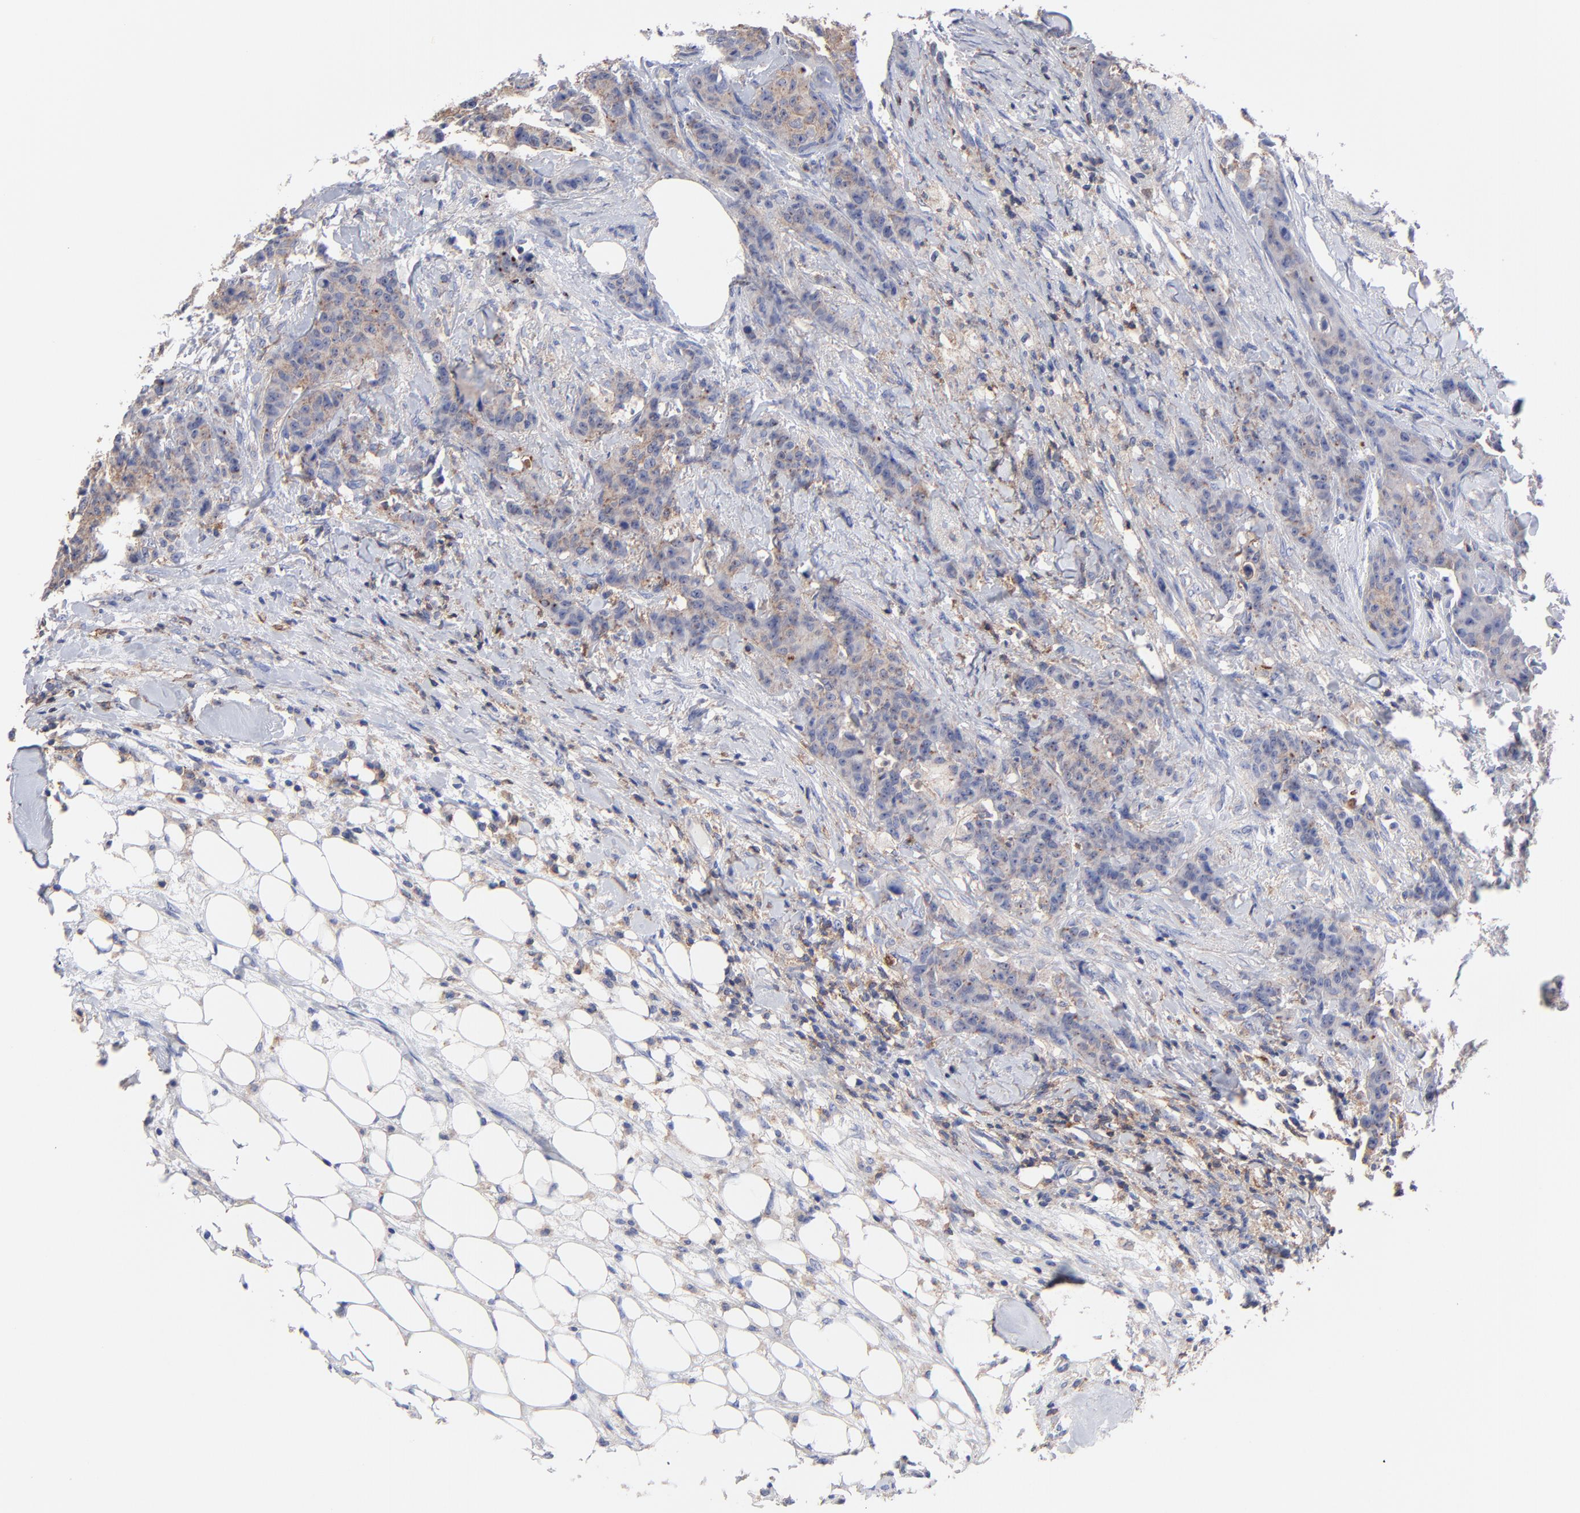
{"staining": {"intensity": "weak", "quantity": "25%-75%", "location": "cytoplasmic/membranous"}, "tissue": "breast cancer", "cell_type": "Tumor cells", "image_type": "cancer", "snomed": [{"axis": "morphology", "description": "Duct carcinoma"}, {"axis": "topography", "description": "Breast"}], "caption": "A high-resolution photomicrograph shows immunohistochemistry staining of breast cancer, which shows weak cytoplasmic/membranous positivity in approximately 25%-75% of tumor cells.", "gene": "ASL", "patient": {"sex": "female", "age": 40}}